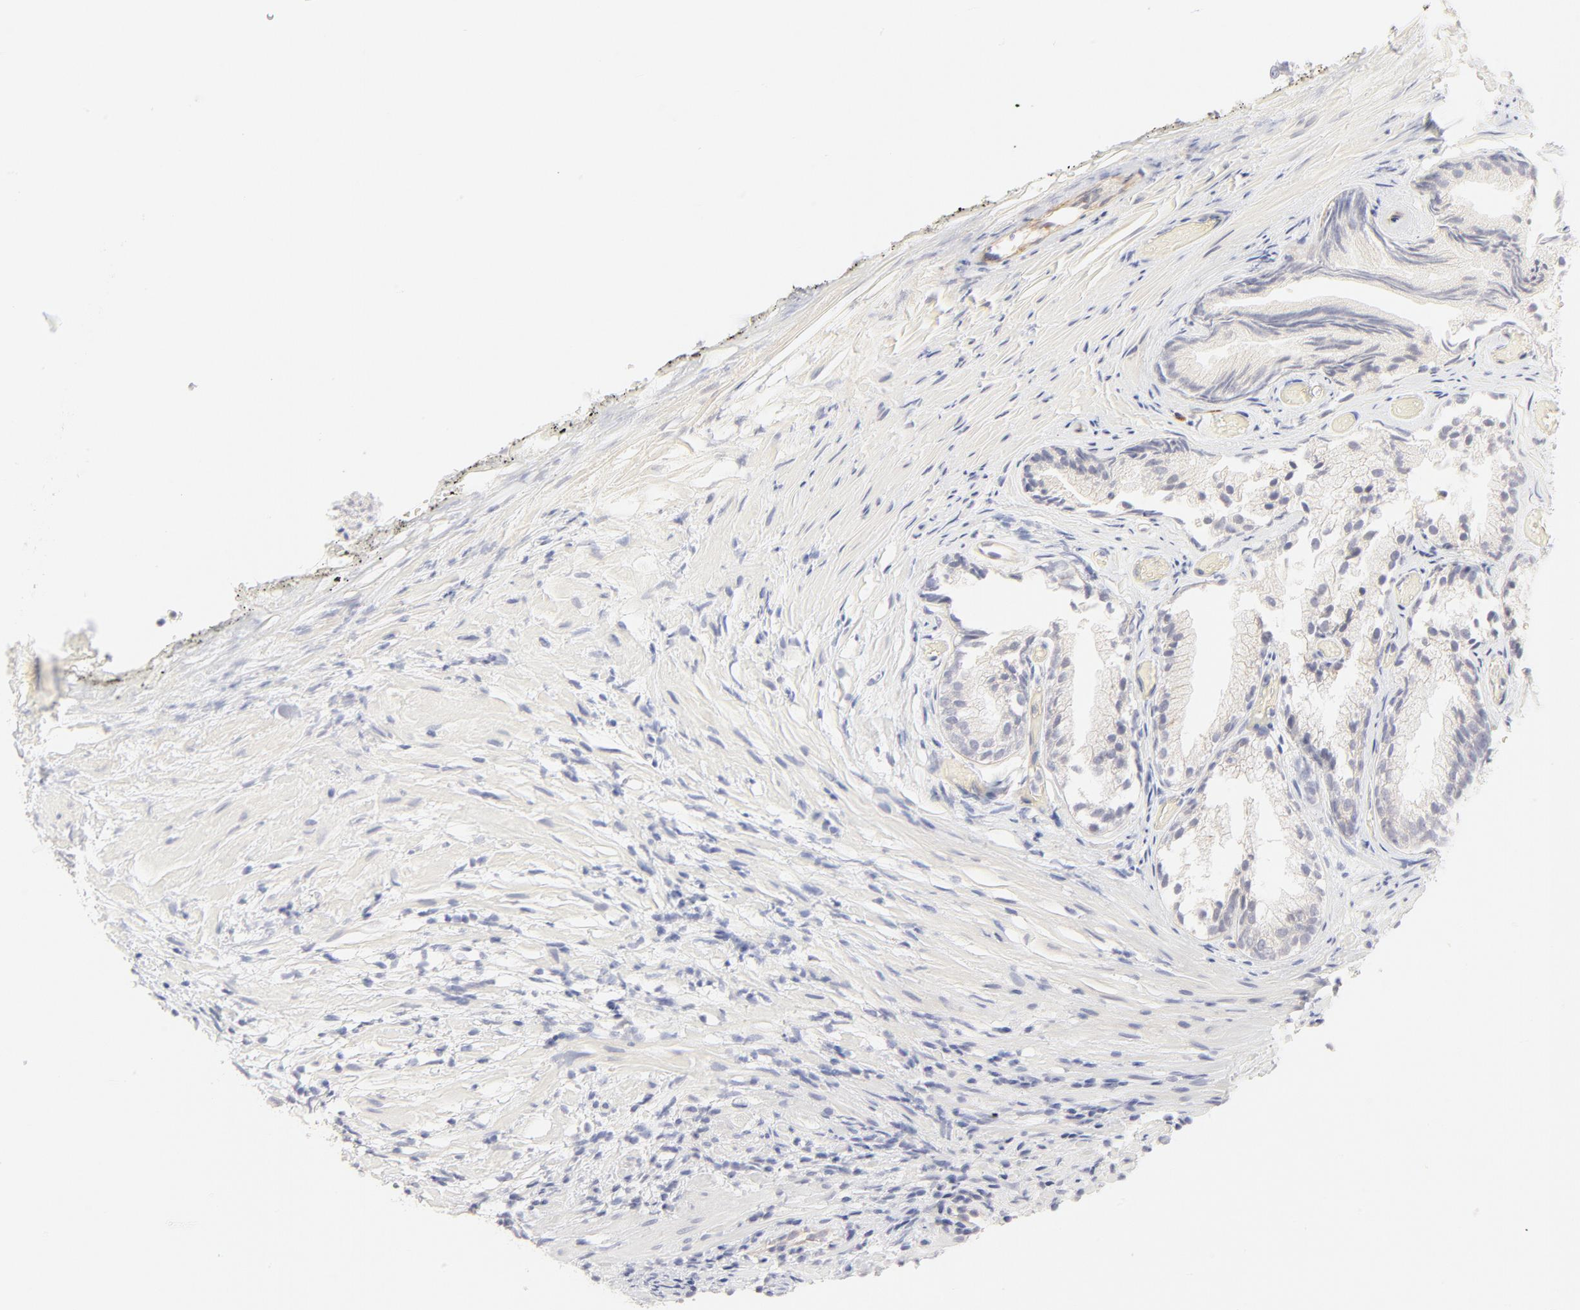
{"staining": {"intensity": "negative", "quantity": "none", "location": "none"}, "tissue": "prostate", "cell_type": "Glandular cells", "image_type": "normal", "snomed": [{"axis": "morphology", "description": "Normal tissue, NOS"}, {"axis": "topography", "description": "Prostate"}], "caption": "This is a micrograph of IHC staining of benign prostate, which shows no positivity in glandular cells. Brightfield microscopy of immunohistochemistry (IHC) stained with DAB (brown) and hematoxylin (blue), captured at high magnification.", "gene": "ELF3", "patient": {"sex": "male", "age": 76}}